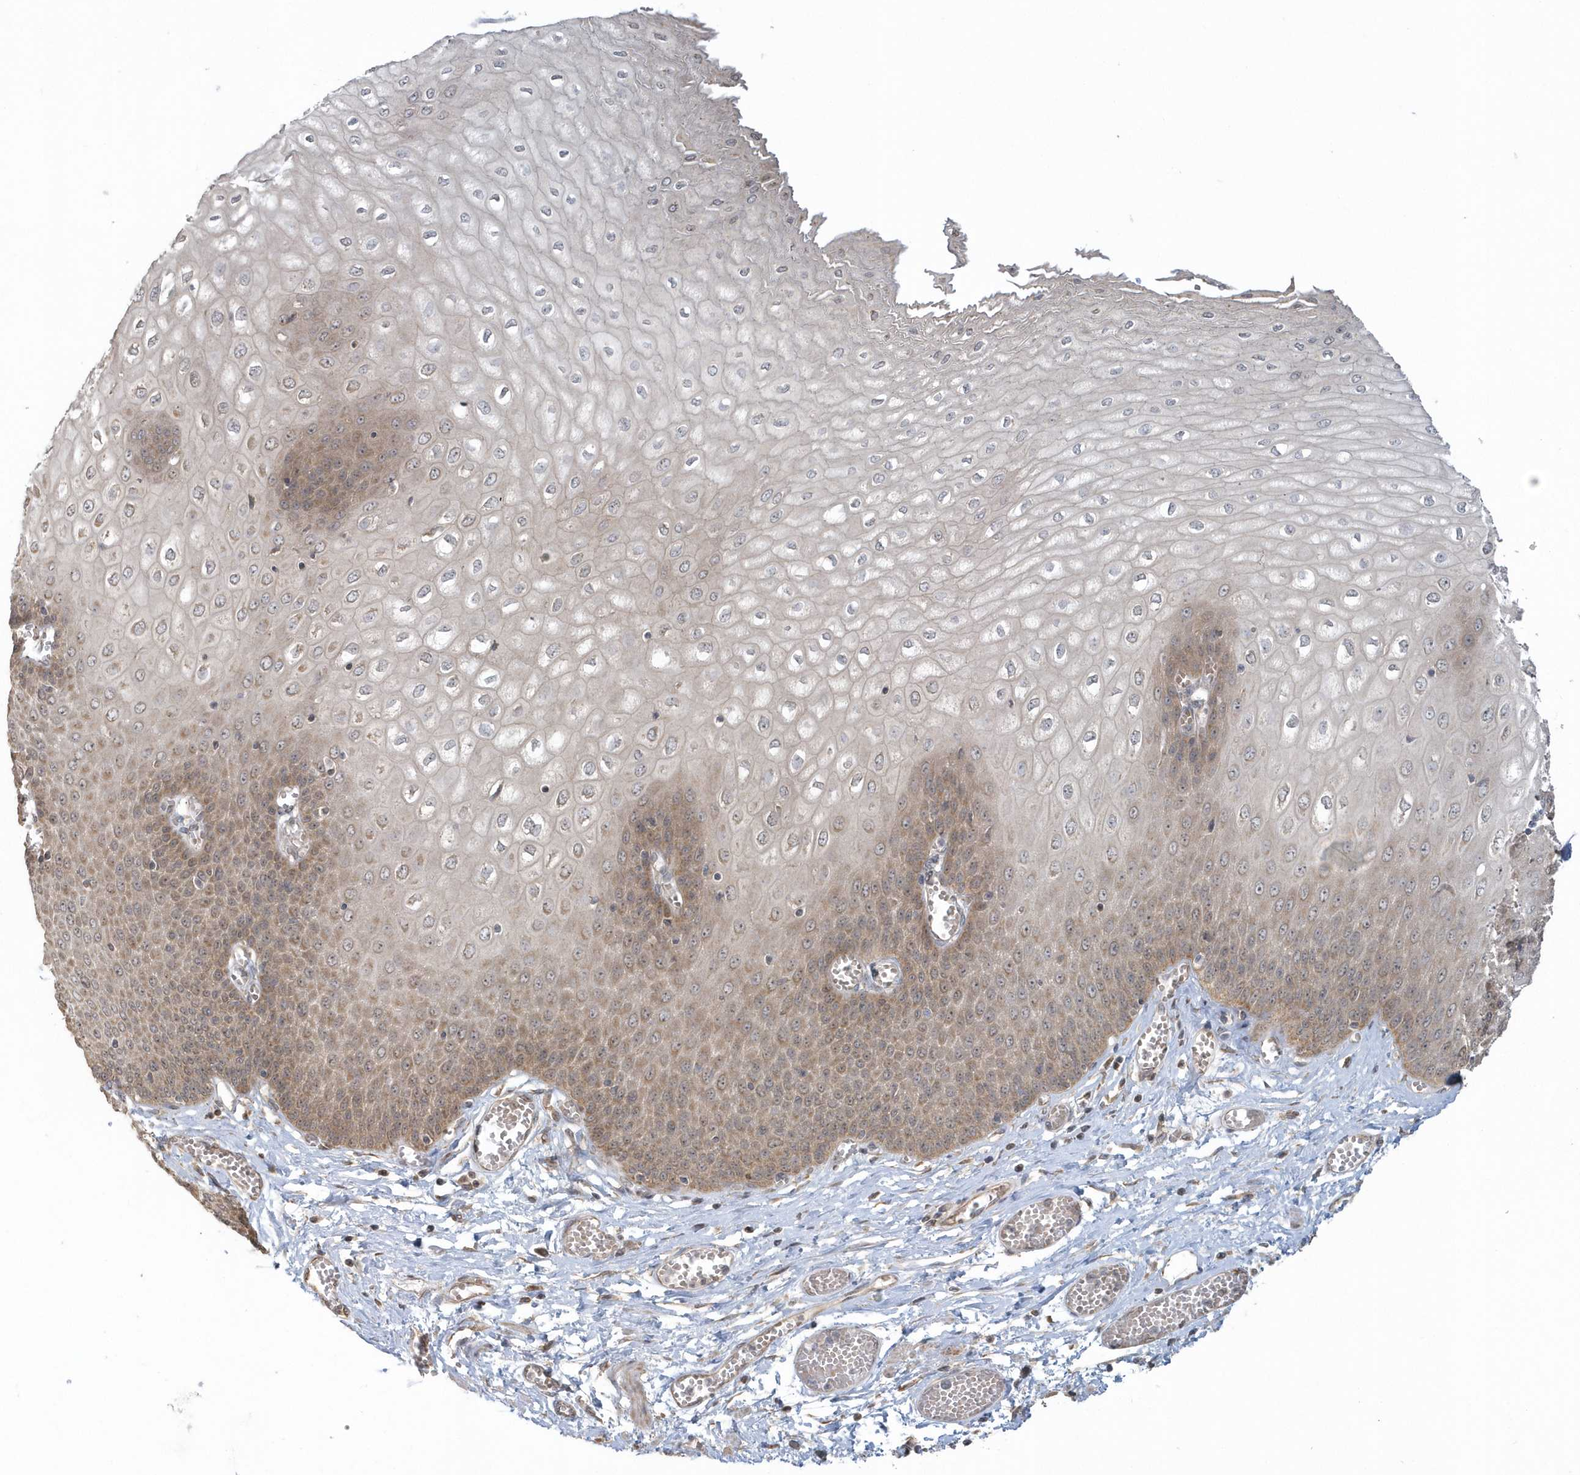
{"staining": {"intensity": "moderate", "quantity": ">75%", "location": "cytoplasmic/membranous"}, "tissue": "esophagus", "cell_type": "Squamous epithelial cells", "image_type": "normal", "snomed": [{"axis": "morphology", "description": "Normal tissue, NOS"}, {"axis": "topography", "description": "Esophagus"}], "caption": "Human esophagus stained for a protein (brown) demonstrates moderate cytoplasmic/membranous positive expression in approximately >75% of squamous epithelial cells.", "gene": "THG1L", "patient": {"sex": "male", "age": 60}}